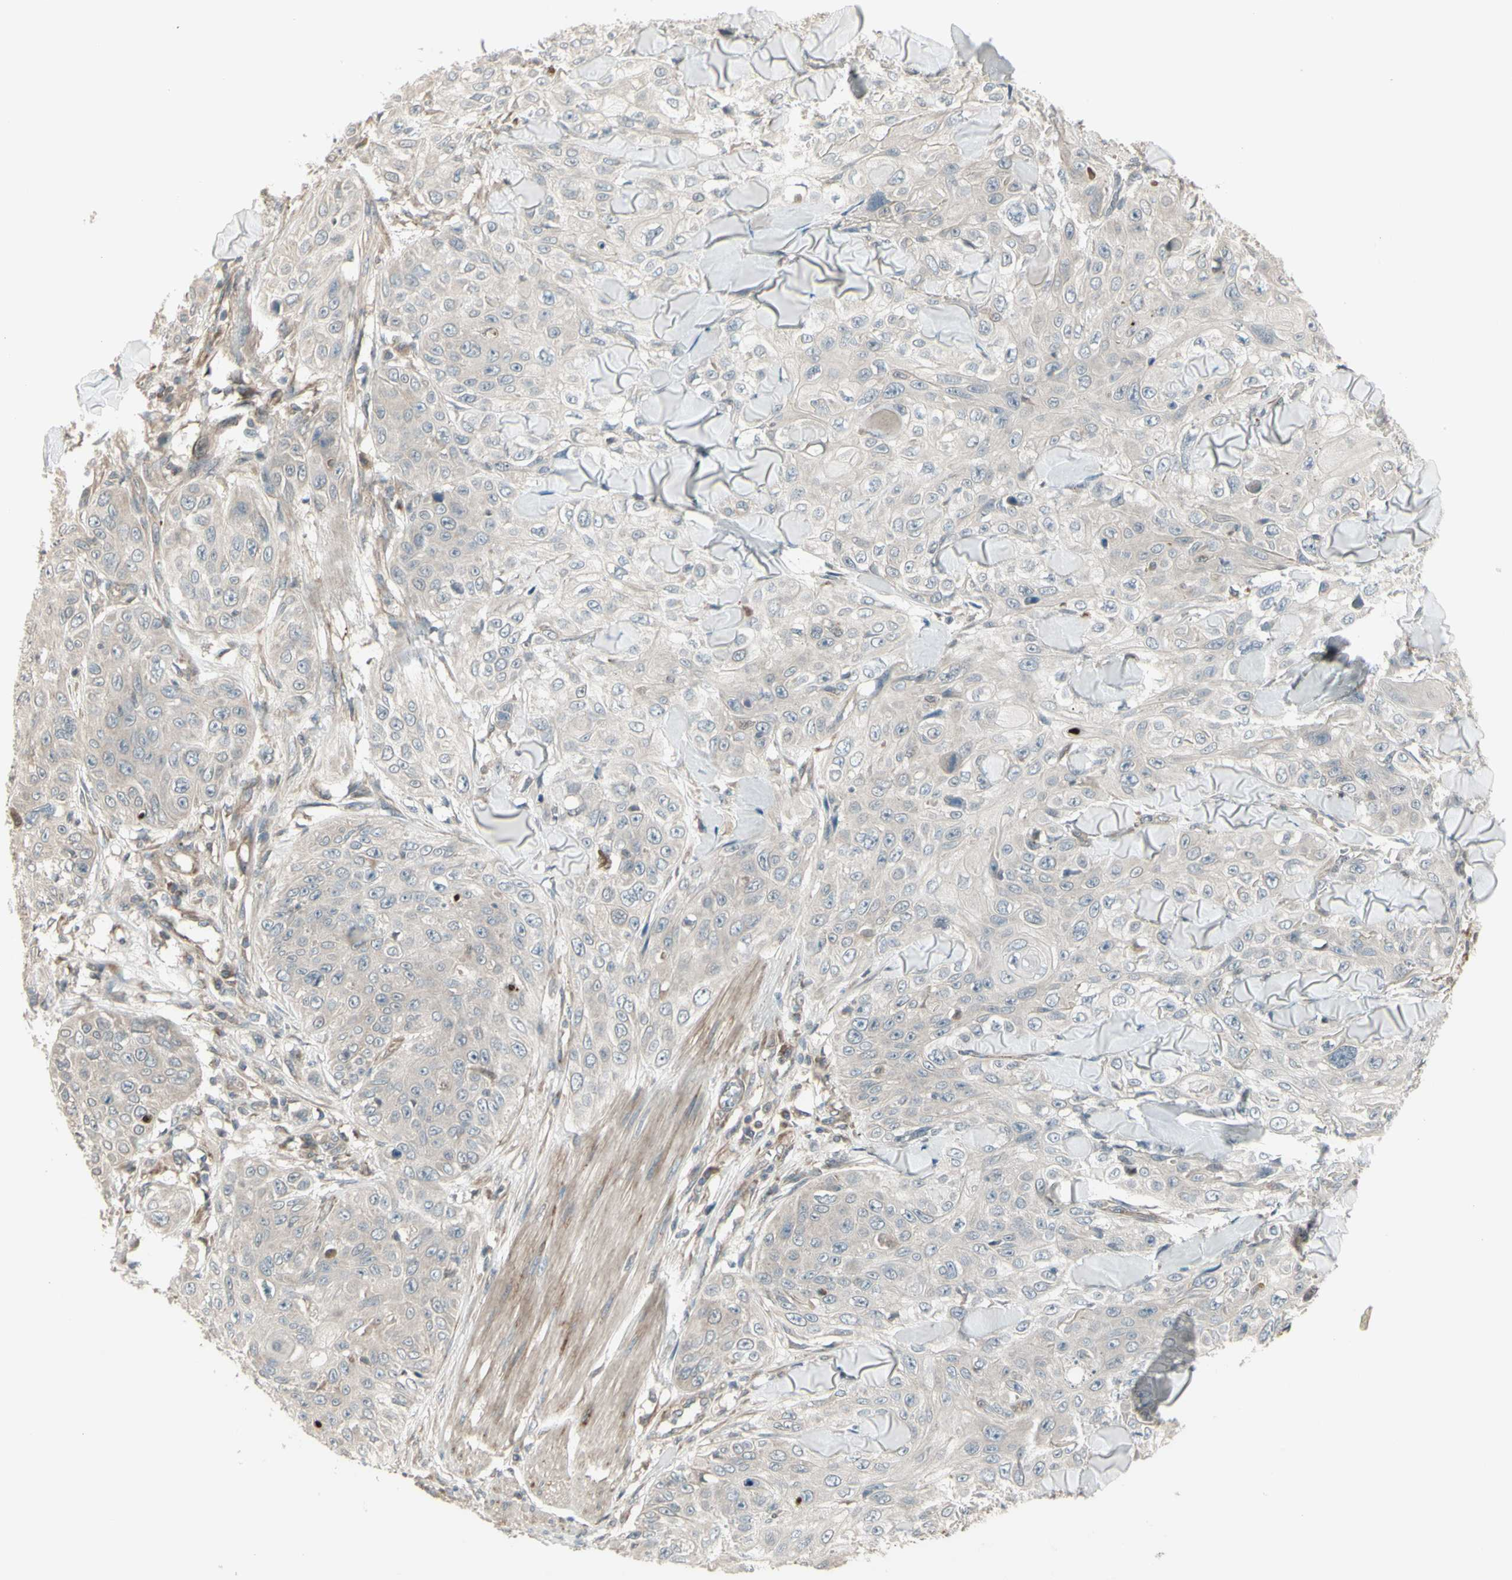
{"staining": {"intensity": "weak", "quantity": "<25%", "location": "cytoplasmic/membranous"}, "tissue": "skin cancer", "cell_type": "Tumor cells", "image_type": "cancer", "snomed": [{"axis": "morphology", "description": "Squamous cell carcinoma, NOS"}, {"axis": "topography", "description": "Skin"}], "caption": "The IHC image has no significant positivity in tumor cells of skin cancer tissue. (Stains: DAB (3,3'-diaminobenzidine) IHC with hematoxylin counter stain, Microscopy: brightfield microscopy at high magnification).", "gene": "OSTM1", "patient": {"sex": "male", "age": 86}}